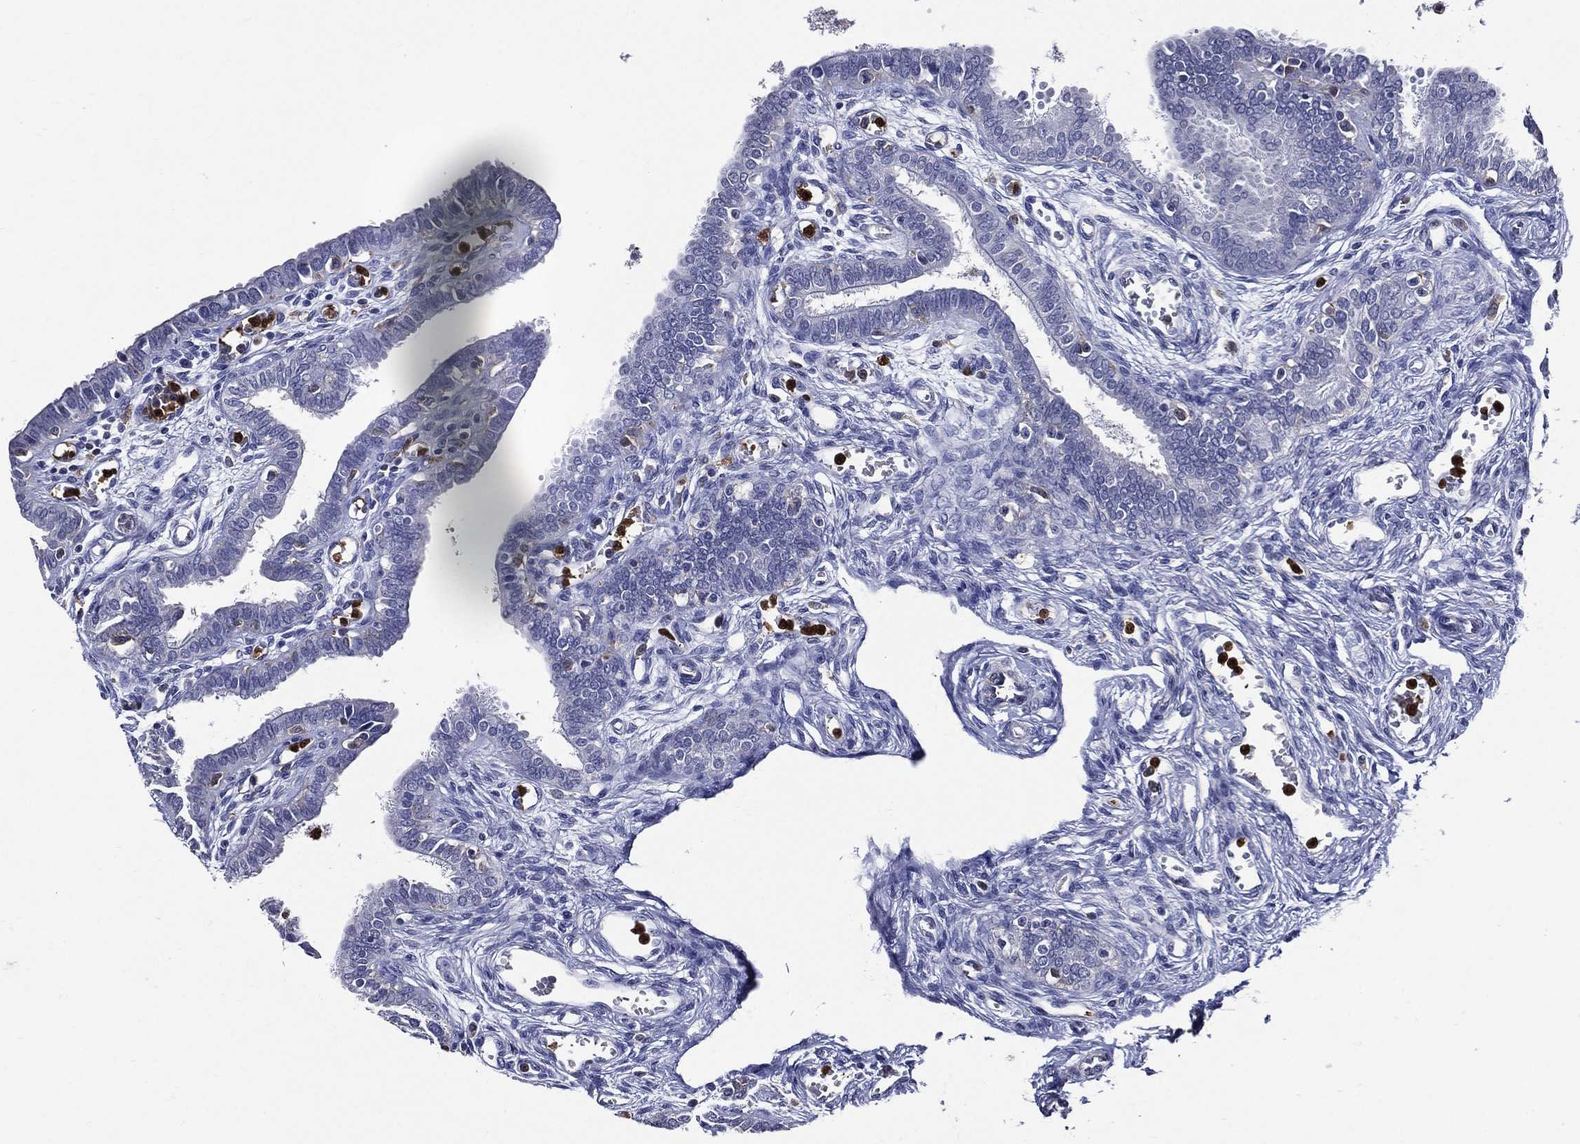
{"staining": {"intensity": "negative", "quantity": "none", "location": "none"}, "tissue": "fallopian tube", "cell_type": "Glandular cells", "image_type": "normal", "snomed": [{"axis": "morphology", "description": "Normal tissue, NOS"}, {"axis": "morphology", "description": "Carcinoma, endometroid"}, {"axis": "topography", "description": "Fallopian tube"}, {"axis": "topography", "description": "Ovary"}], "caption": "IHC histopathology image of benign fallopian tube: fallopian tube stained with DAB (3,3'-diaminobenzidine) demonstrates no significant protein expression in glandular cells.", "gene": "GPR171", "patient": {"sex": "female", "age": 42}}